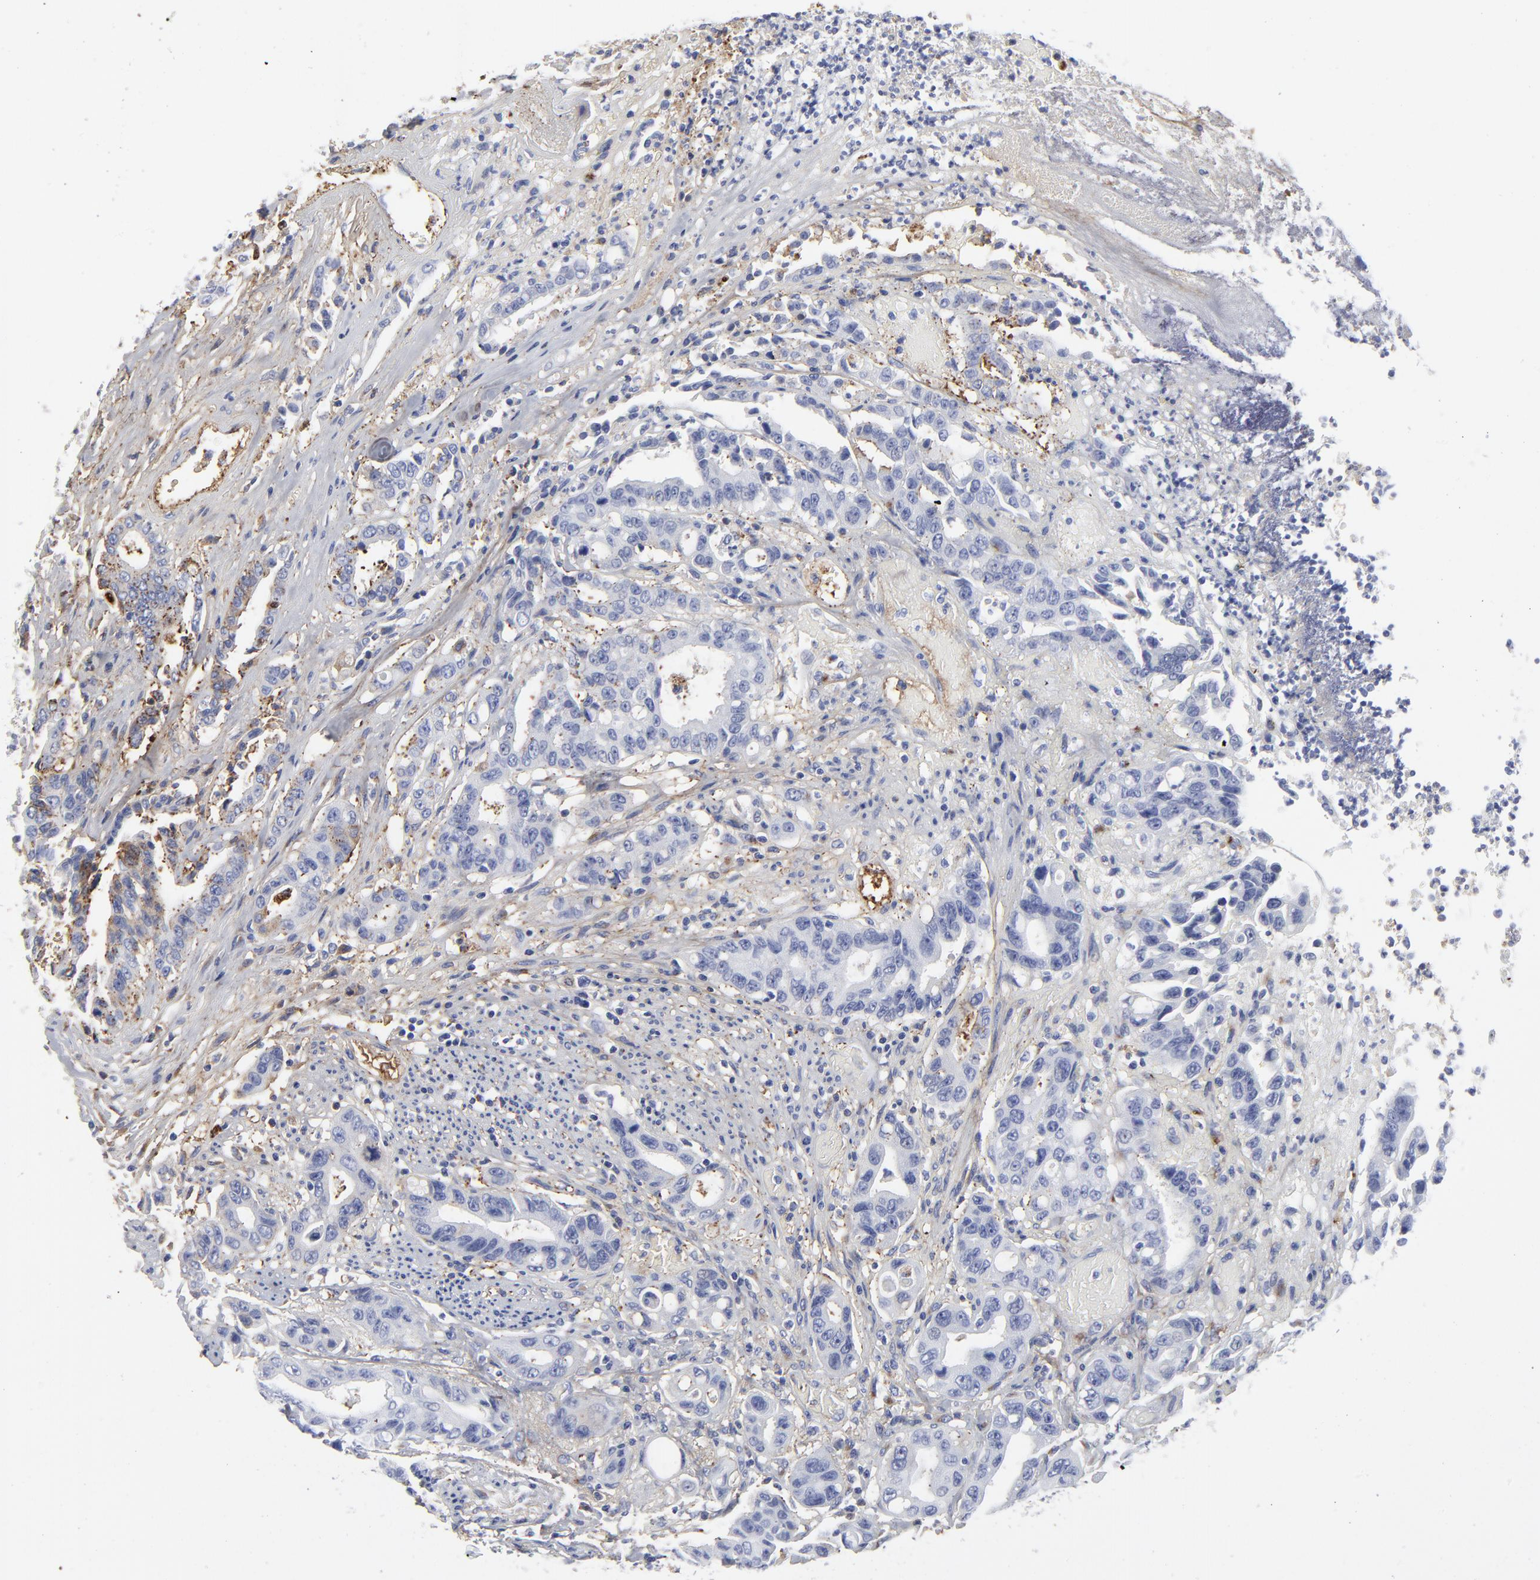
{"staining": {"intensity": "negative", "quantity": "none", "location": "none"}, "tissue": "colorectal cancer", "cell_type": "Tumor cells", "image_type": "cancer", "snomed": [{"axis": "morphology", "description": "Adenocarcinoma, NOS"}, {"axis": "topography", "description": "Colon"}], "caption": "IHC image of neoplastic tissue: colorectal adenocarcinoma stained with DAB (3,3'-diaminobenzidine) demonstrates no significant protein expression in tumor cells.", "gene": "DCN", "patient": {"sex": "female", "age": 70}}